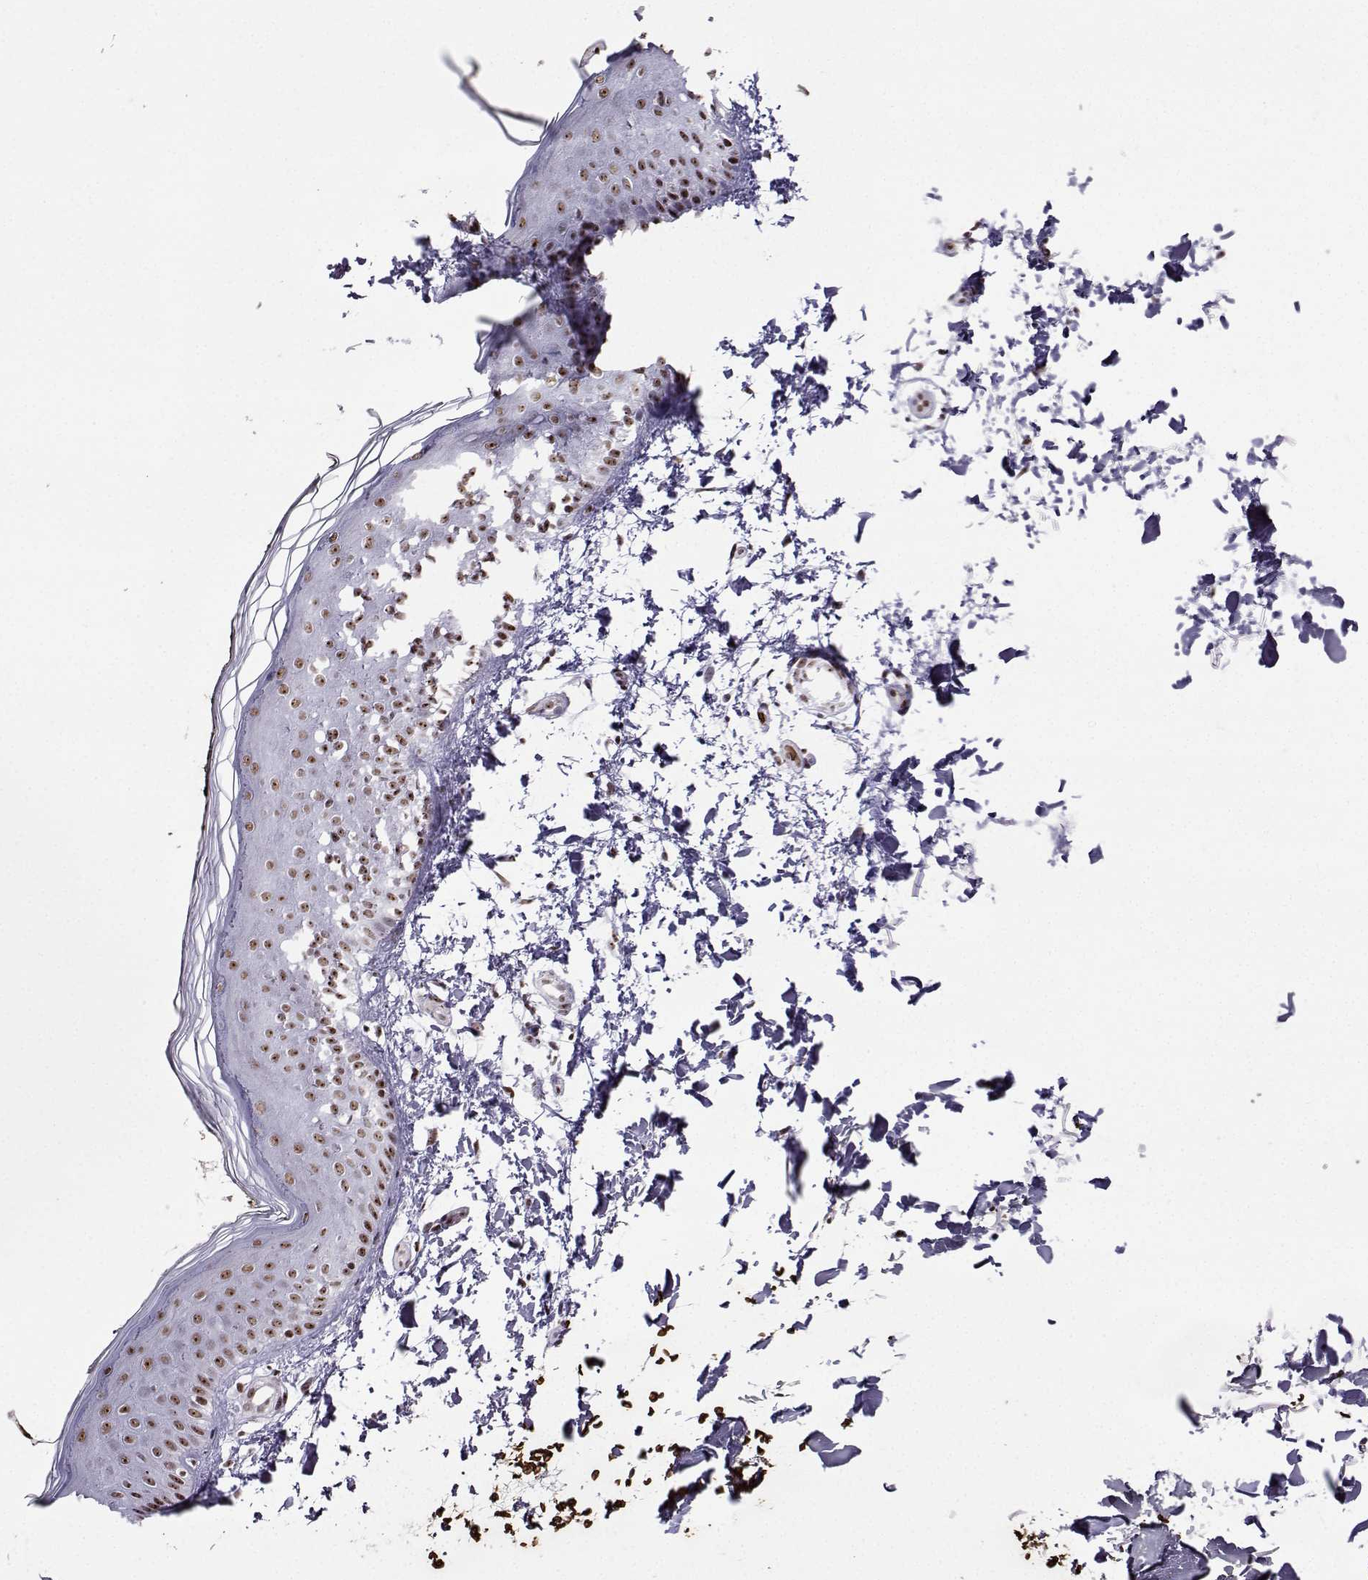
{"staining": {"intensity": "negative", "quantity": "none", "location": "none"}, "tissue": "skin", "cell_type": "Fibroblasts", "image_type": "normal", "snomed": [{"axis": "morphology", "description": "Normal tissue, NOS"}, {"axis": "topography", "description": "Skin"}], "caption": "This is an immunohistochemistry image of unremarkable human skin. There is no expression in fibroblasts.", "gene": "CCNK", "patient": {"sex": "female", "age": 62}}